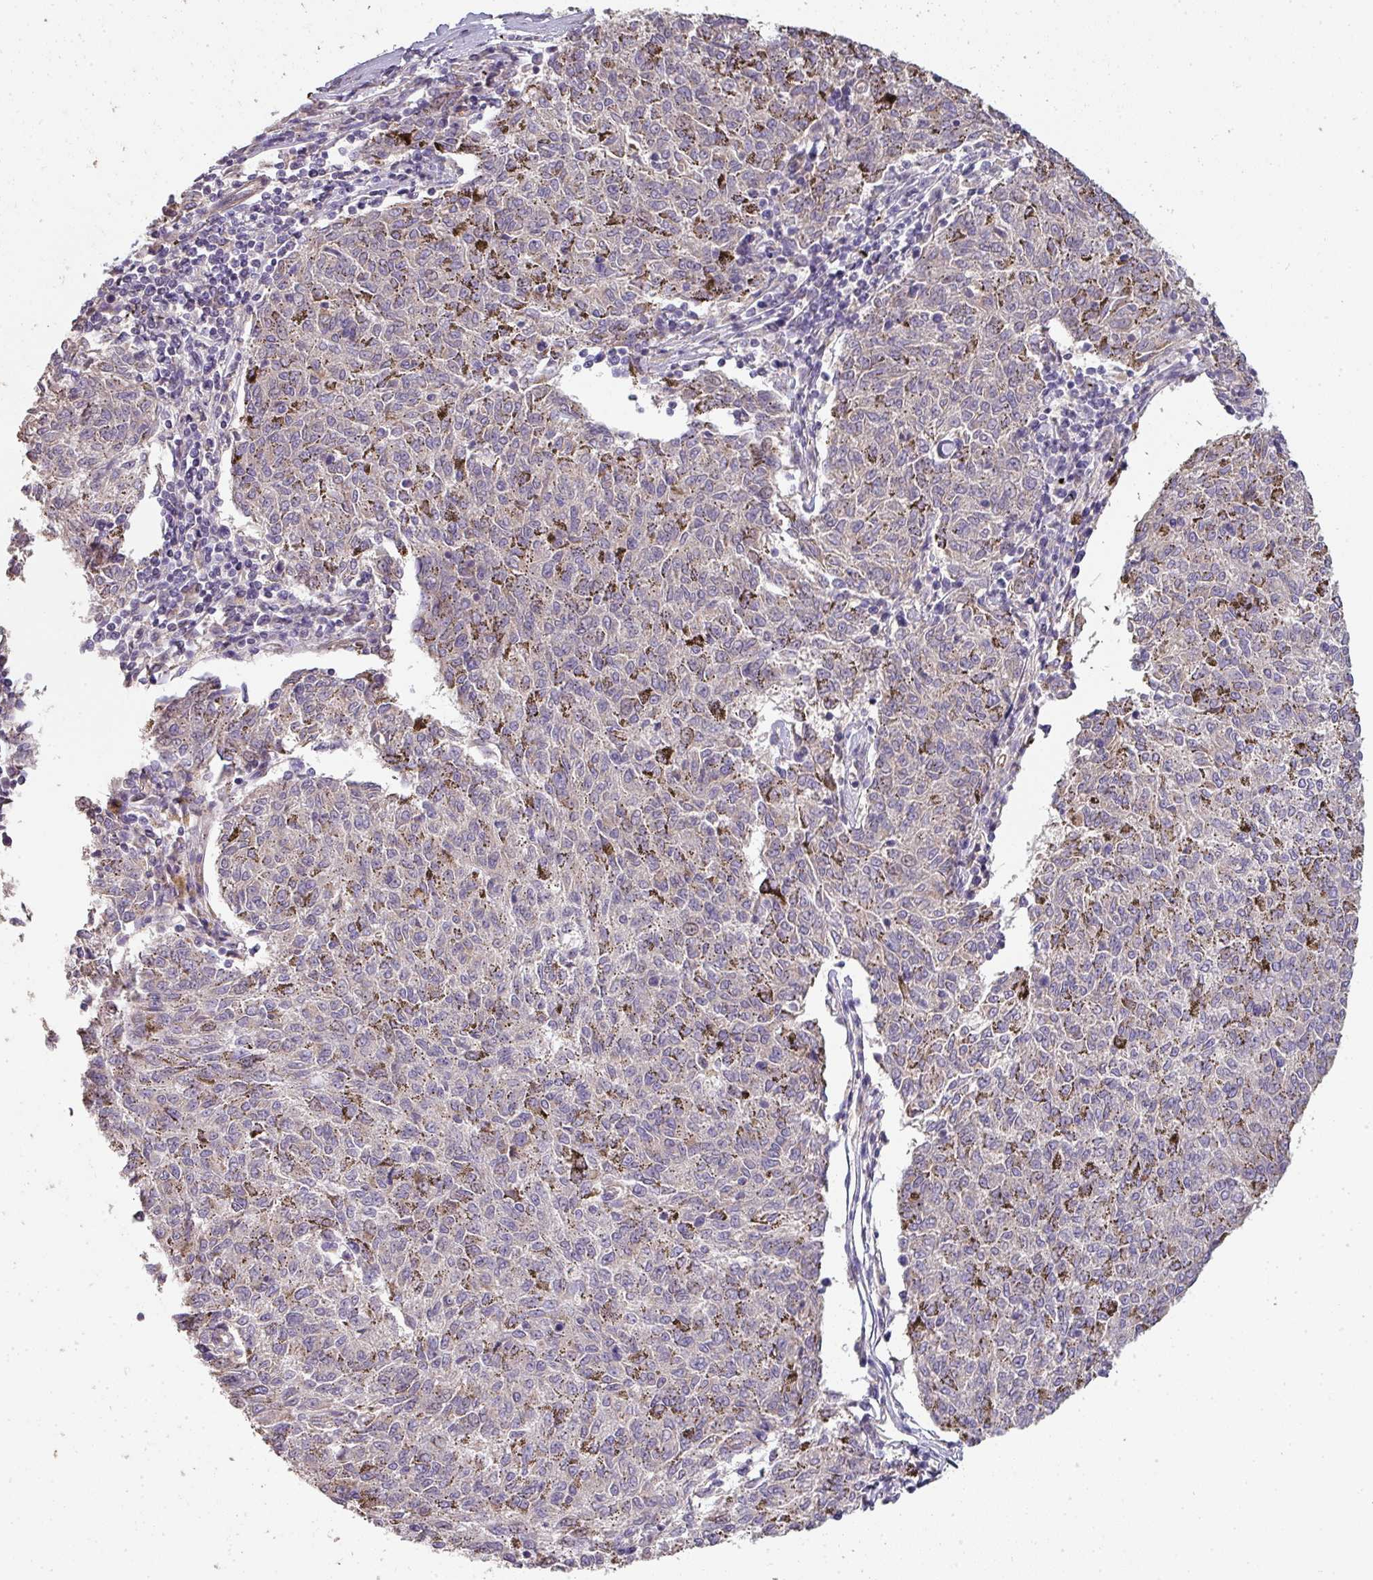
{"staining": {"intensity": "negative", "quantity": "none", "location": "none"}, "tissue": "melanoma", "cell_type": "Tumor cells", "image_type": "cancer", "snomed": [{"axis": "morphology", "description": "Malignant melanoma, NOS"}, {"axis": "topography", "description": "Skin"}], "caption": "Malignant melanoma stained for a protein using IHC demonstrates no positivity tumor cells.", "gene": "PCDH1", "patient": {"sex": "female", "age": 72}}